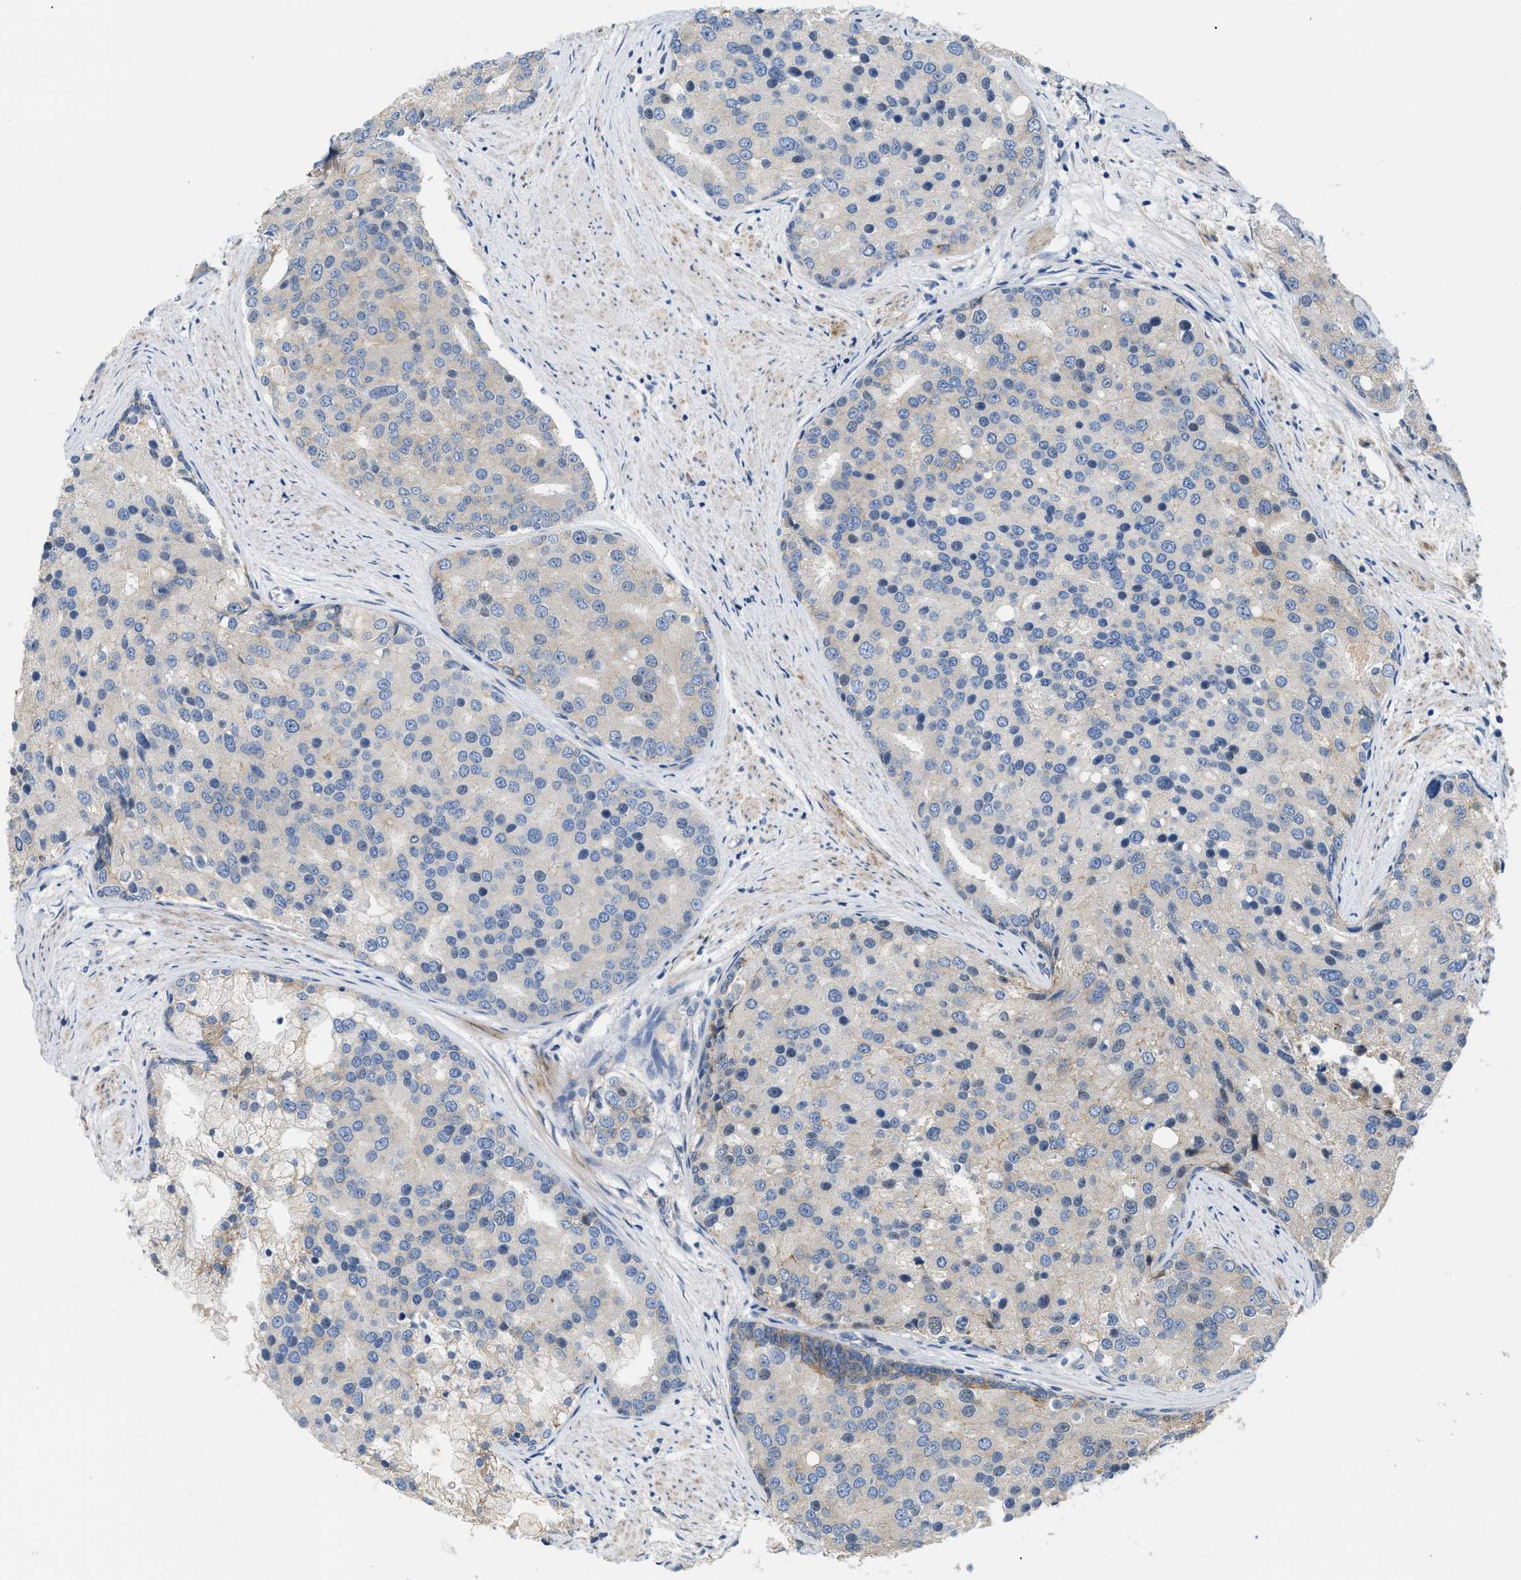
{"staining": {"intensity": "negative", "quantity": "none", "location": "none"}, "tissue": "prostate cancer", "cell_type": "Tumor cells", "image_type": "cancer", "snomed": [{"axis": "morphology", "description": "Adenocarcinoma, High grade"}, {"axis": "topography", "description": "Prostate"}], "caption": "Prostate cancer stained for a protein using immunohistochemistry demonstrates no positivity tumor cells.", "gene": "DHX58", "patient": {"sex": "male", "age": 50}}